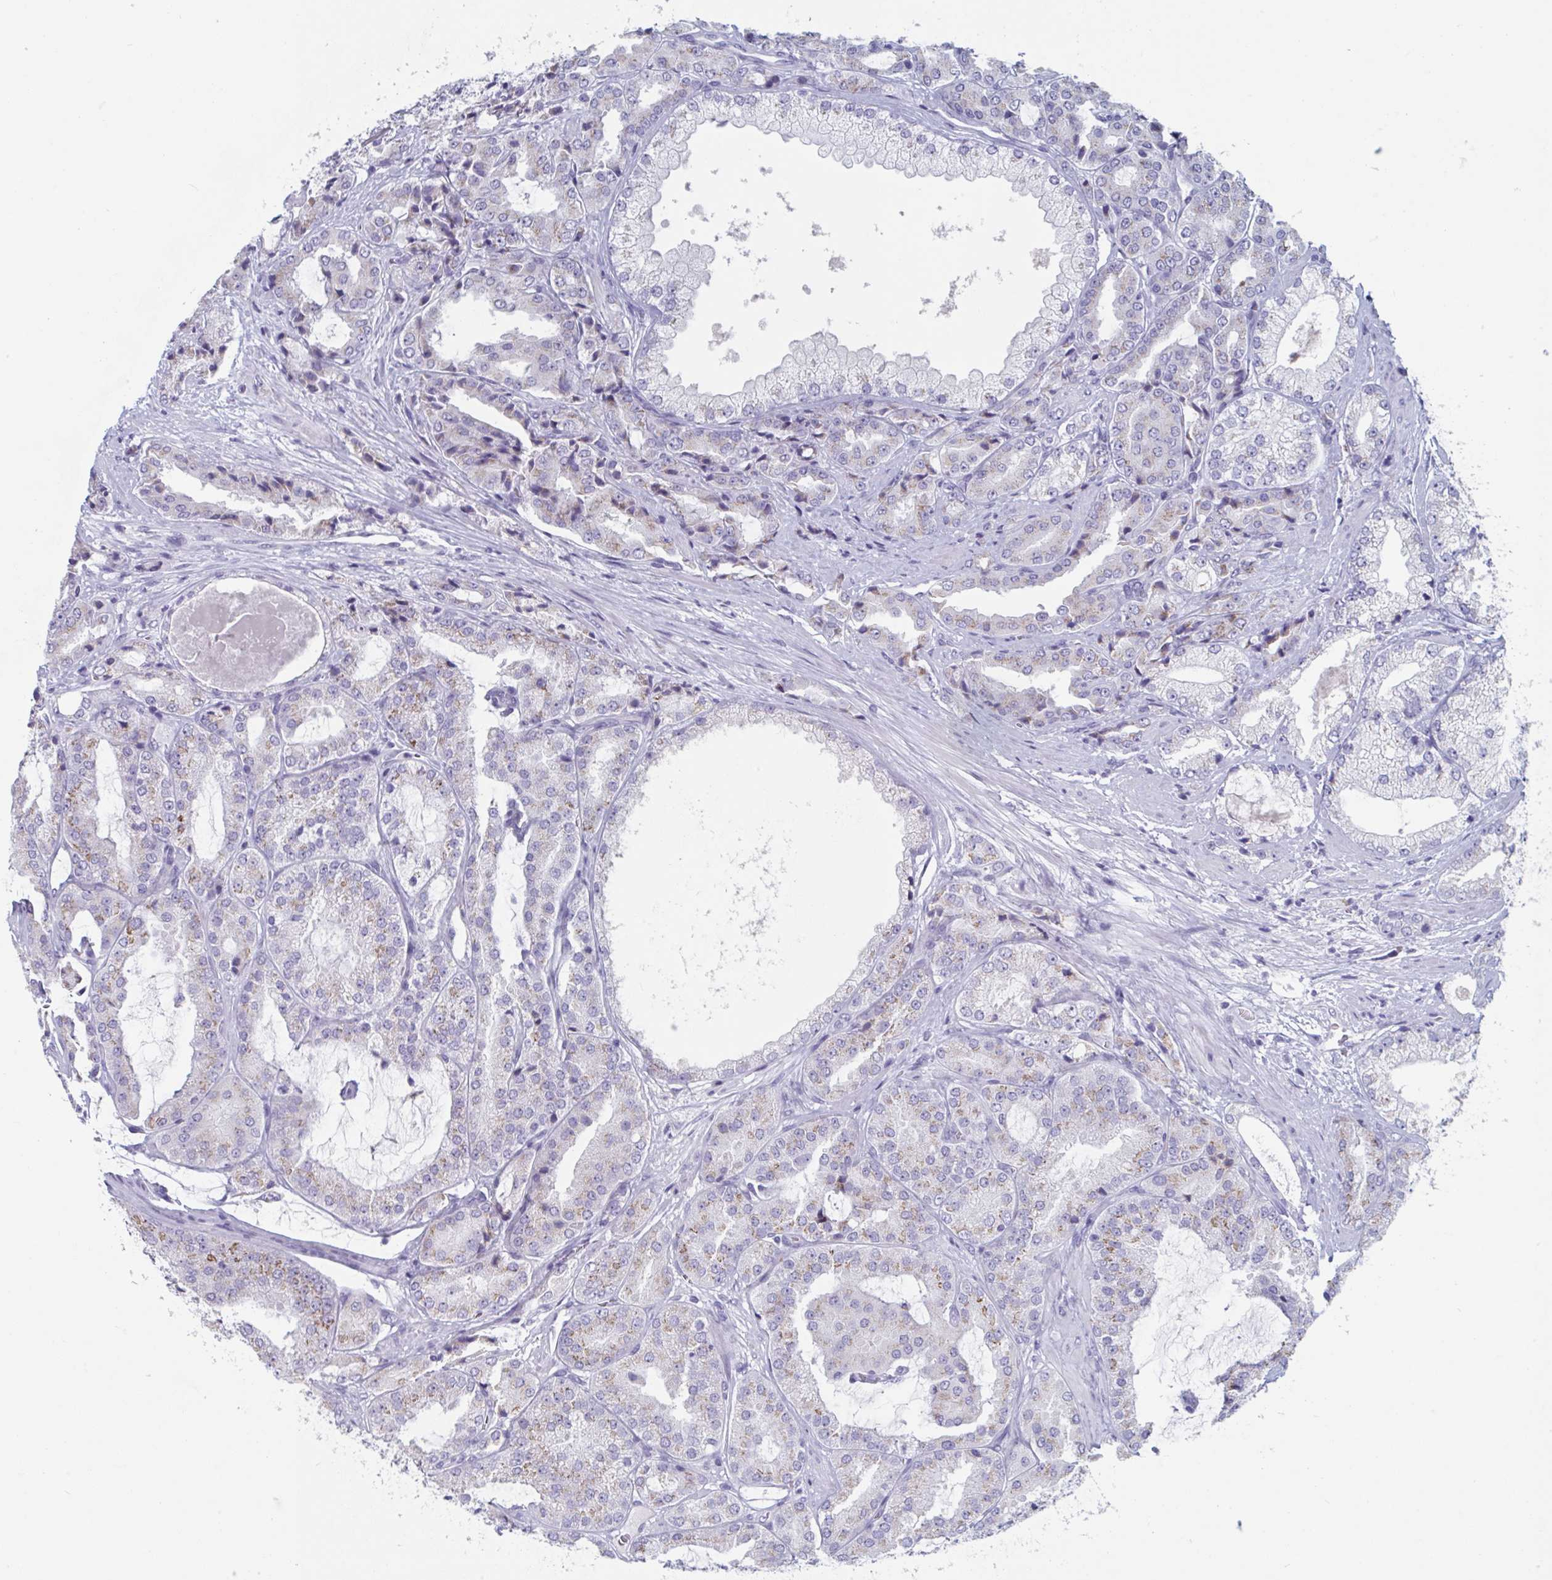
{"staining": {"intensity": "weak", "quantity": "25%-75%", "location": "cytoplasmic/membranous"}, "tissue": "prostate cancer", "cell_type": "Tumor cells", "image_type": "cancer", "snomed": [{"axis": "morphology", "description": "Adenocarcinoma, High grade"}, {"axis": "topography", "description": "Prostate"}], "caption": "Tumor cells exhibit low levels of weak cytoplasmic/membranous staining in approximately 25%-75% of cells in human prostate cancer (adenocarcinoma (high-grade)). The staining was performed using DAB (3,3'-diaminobenzidine), with brown indicating positive protein expression. Nuclei are stained blue with hematoxylin.", "gene": "NDUFC2", "patient": {"sex": "male", "age": 68}}